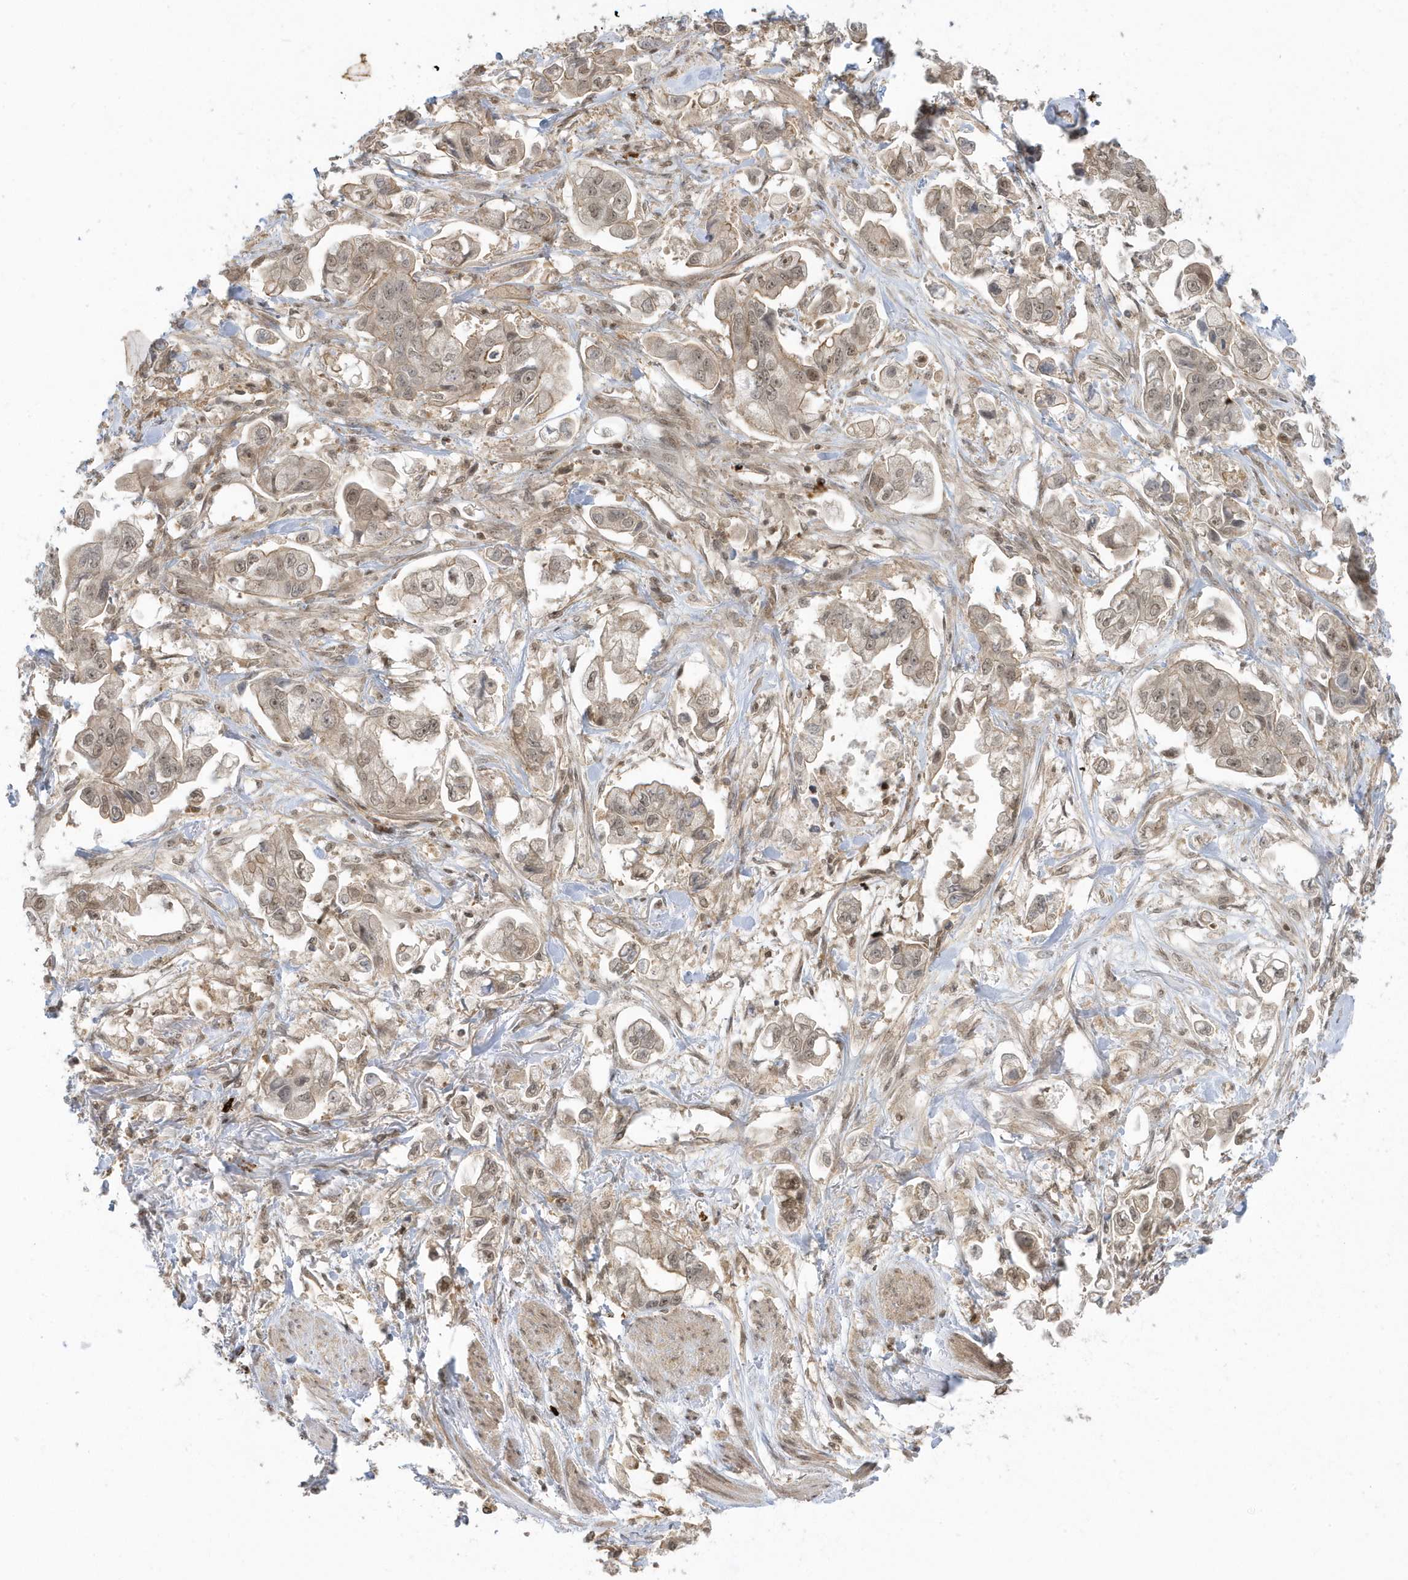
{"staining": {"intensity": "weak", "quantity": "25%-75%", "location": "nuclear"}, "tissue": "stomach cancer", "cell_type": "Tumor cells", "image_type": "cancer", "snomed": [{"axis": "morphology", "description": "Adenocarcinoma, NOS"}, {"axis": "topography", "description": "Stomach"}], "caption": "A low amount of weak nuclear staining is identified in approximately 25%-75% of tumor cells in adenocarcinoma (stomach) tissue.", "gene": "PPP1R7", "patient": {"sex": "male", "age": 62}}